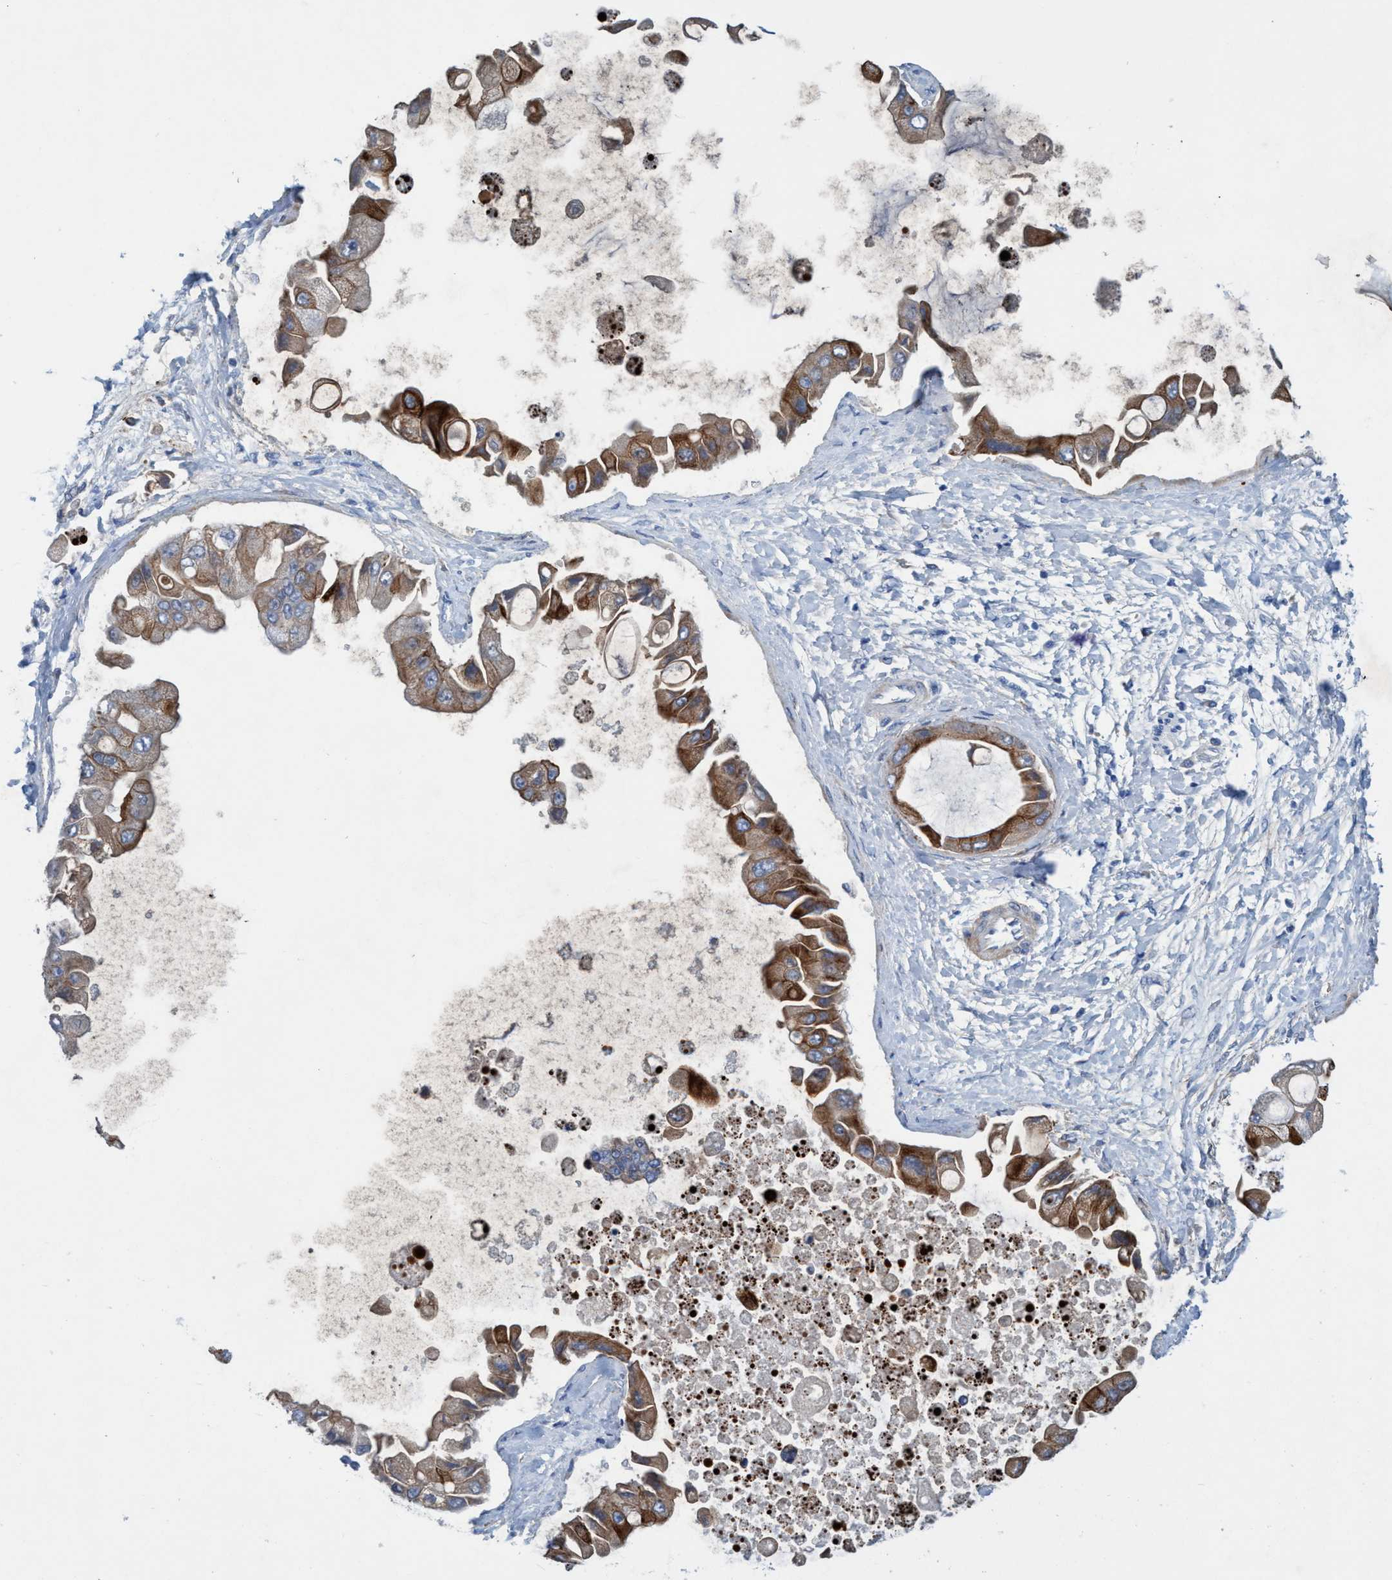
{"staining": {"intensity": "moderate", "quantity": ">75%", "location": "cytoplasmic/membranous"}, "tissue": "liver cancer", "cell_type": "Tumor cells", "image_type": "cancer", "snomed": [{"axis": "morphology", "description": "Cholangiocarcinoma"}, {"axis": "topography", "description": "Liver"}], "caption": "Protein staining of cholangiocarcinoma (liver) tissue exhibits moderate cytoplasmic/membranous positivity in approximately >75% of tumor cells.", "gene": "GULP1", "patient": {"sex": "male", "age": 50}}